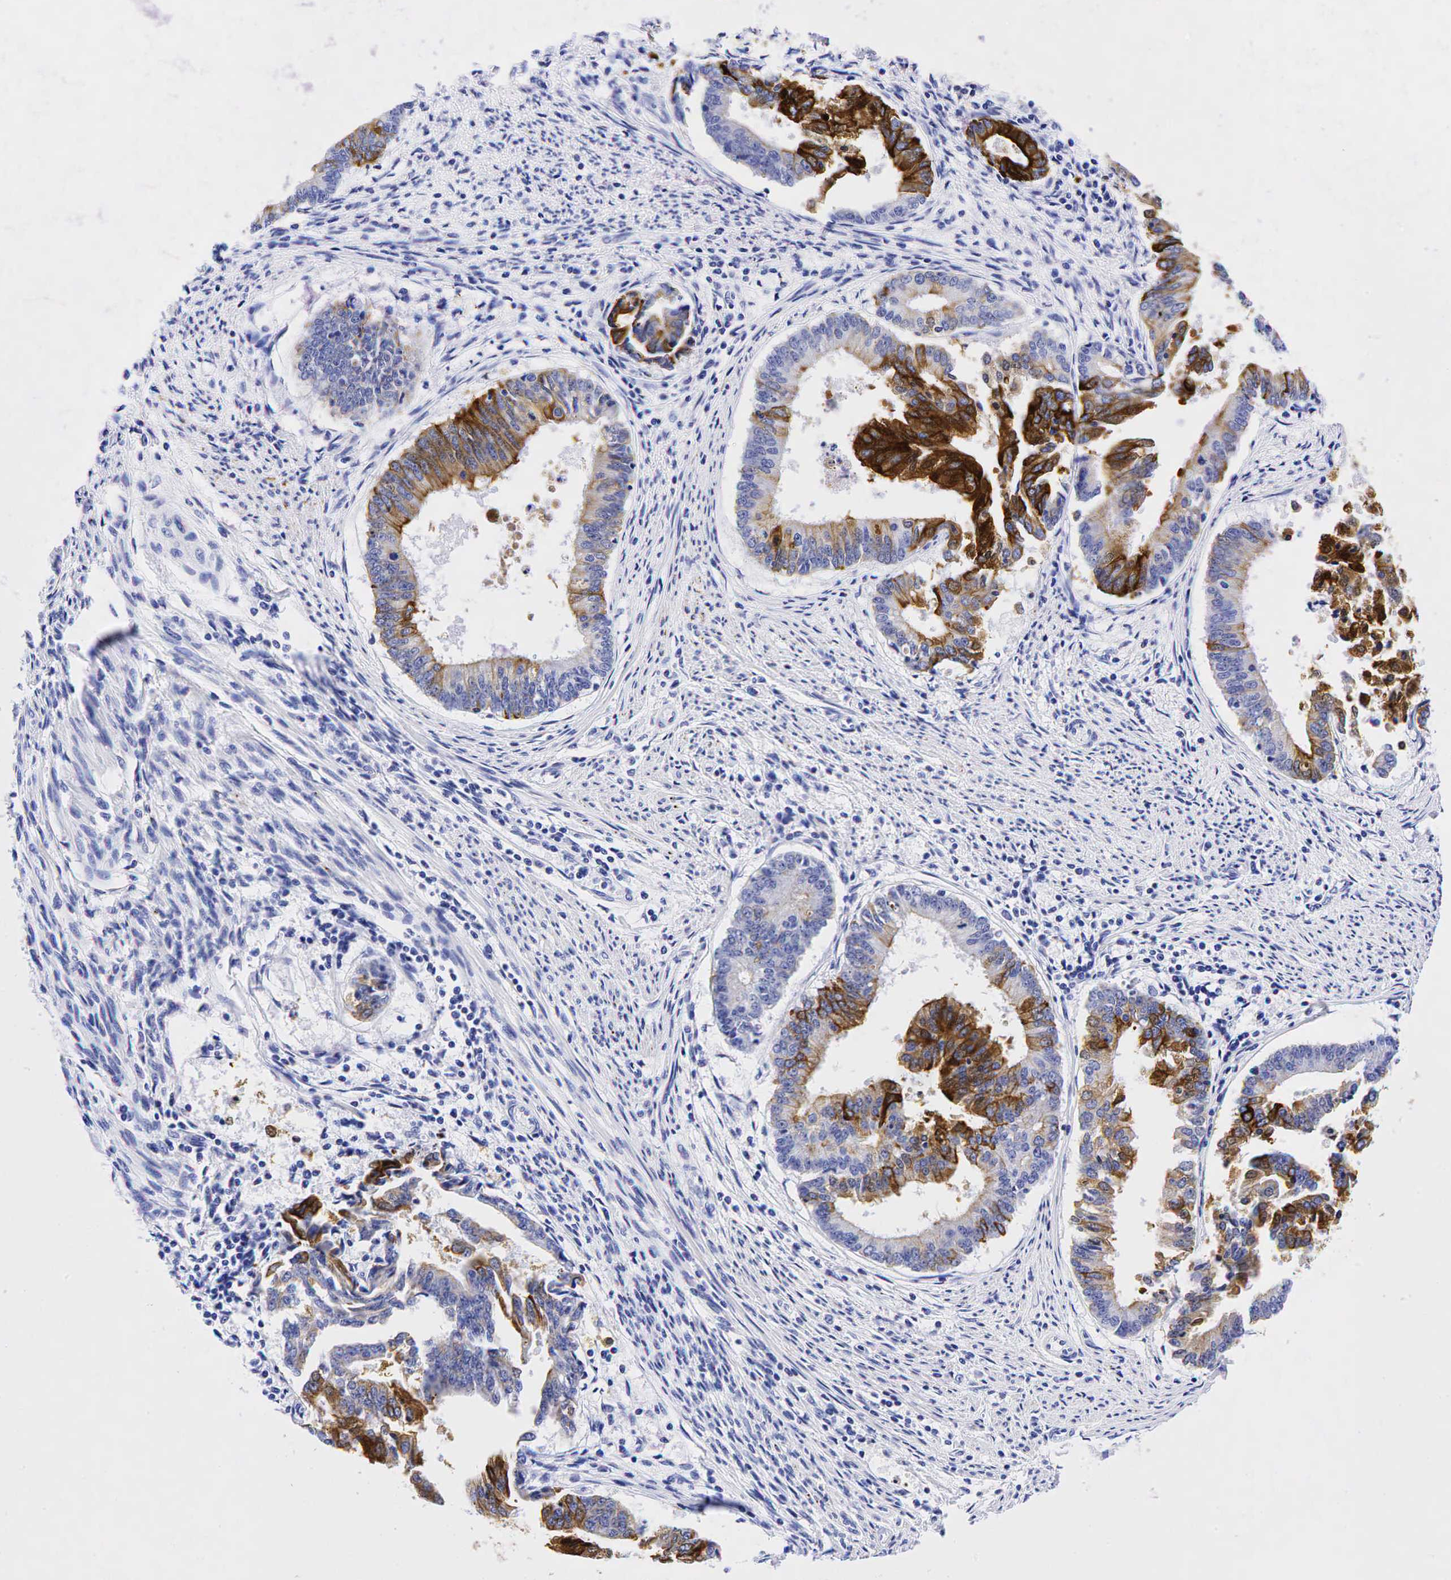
{"staining": {"intensity": "moderate", "quantity": "25%-75%", "location": "cytoplasmic/membranous"}, "tissue": "endometrial cancer", "cell_type": "Tumor cells", "image_type": "cancer", "snomed": [{"axis": "morphology", "description": "Adenocarcinoma, NOS"}, {"axis": "topography", "description": "Endometrium"}], "caption": "IHC of human endometrial cancer demonstrates medium levels of moderate cytoplasmic/membranous expression in about 25%-75% of tumor cells. The protein is shown in brown color, while the nuclei are stained blue.", "gene": "KRT19", "patient": {"sex": "female", "age": 63}}